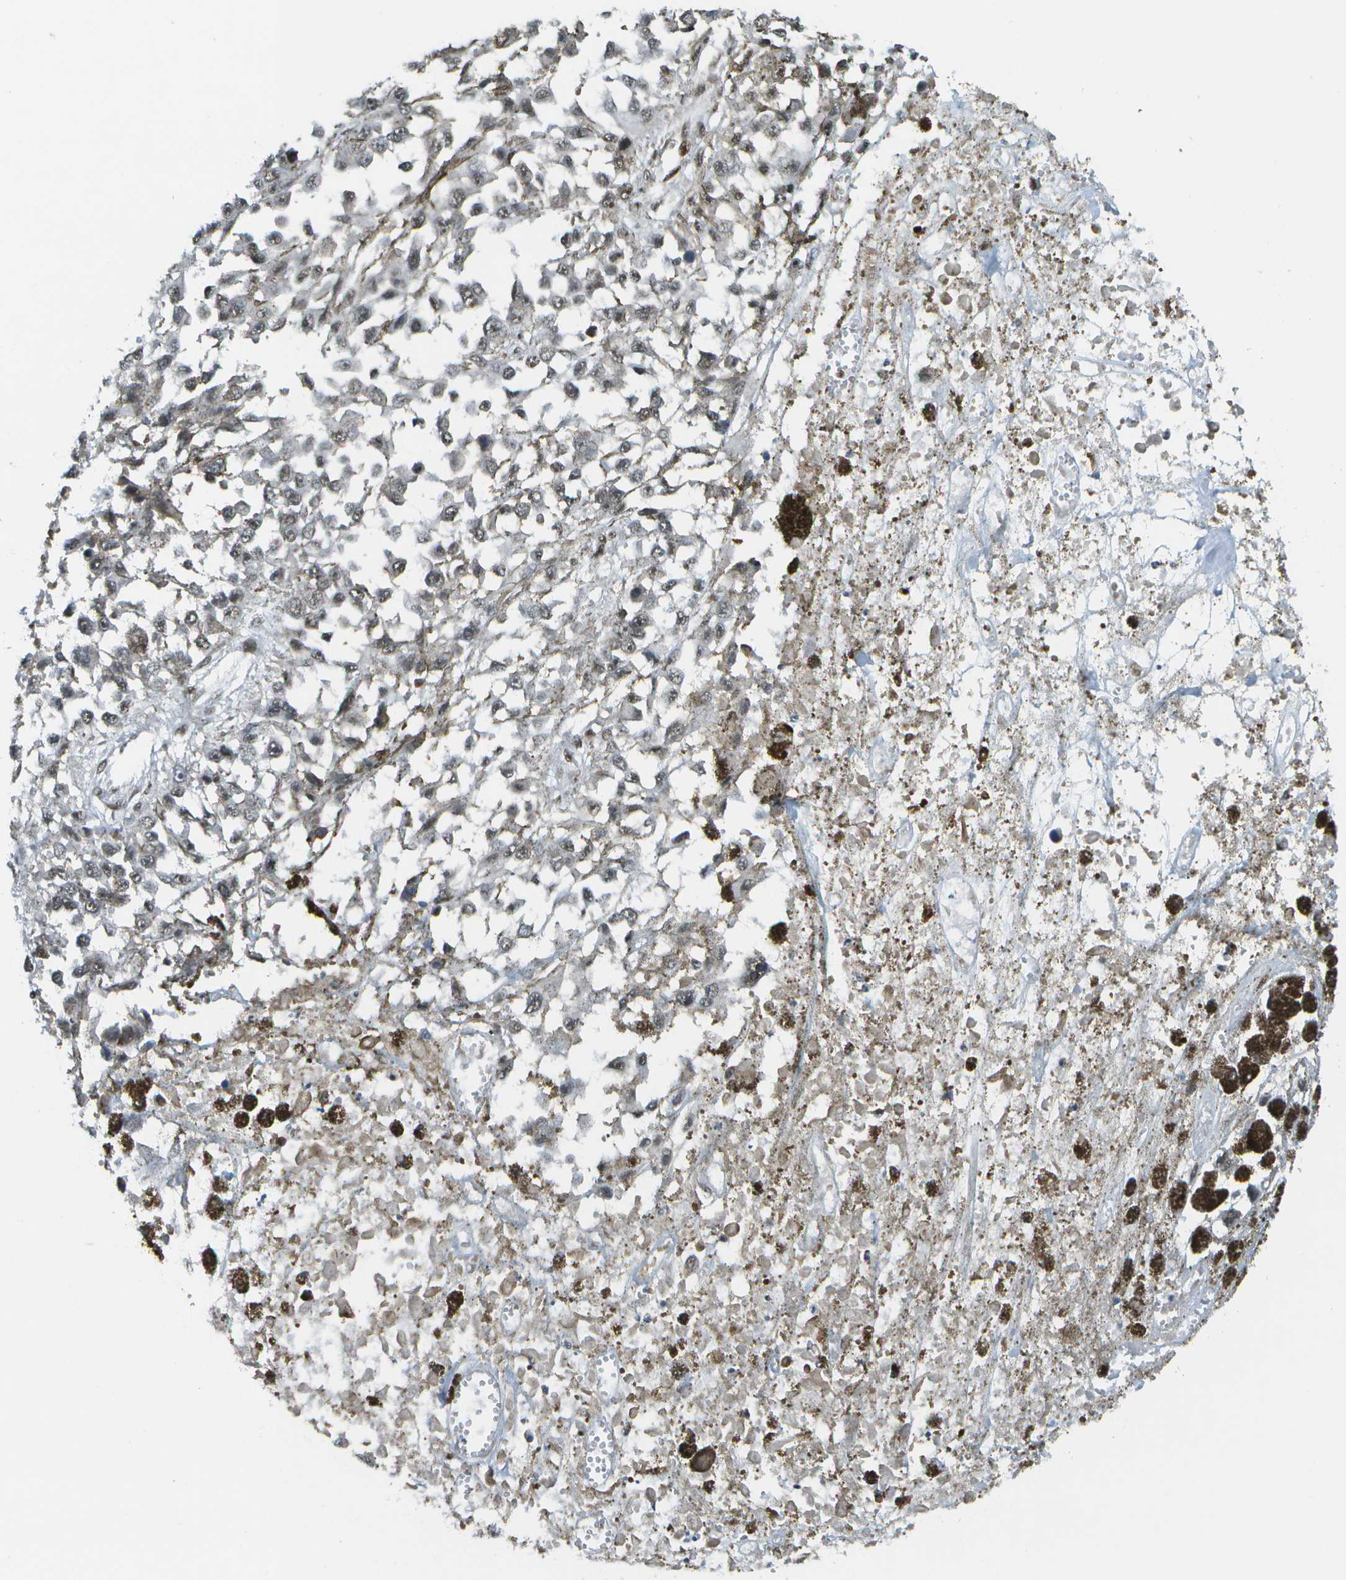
{"staining": {"intensity": "weak", "quantity": "25%-75%", "location": "nuclear"}, "tissue": "melanoma", "cell_type": "Tumor cells", "image_type": "cancer", "snomed": [{"axis": "morphology", "description": "Malignant melanoma, Metastatic site"}, {"axis": "topography", "description": "Lymph node"}], "caption": "Protein expression by immunohistochemistry (IHC) reveals weak nuclear staining in about 25%-75% of tumor cells in melanoma.", "gene": "IRF7", "patient": {"sex": "male", "age": 59}}